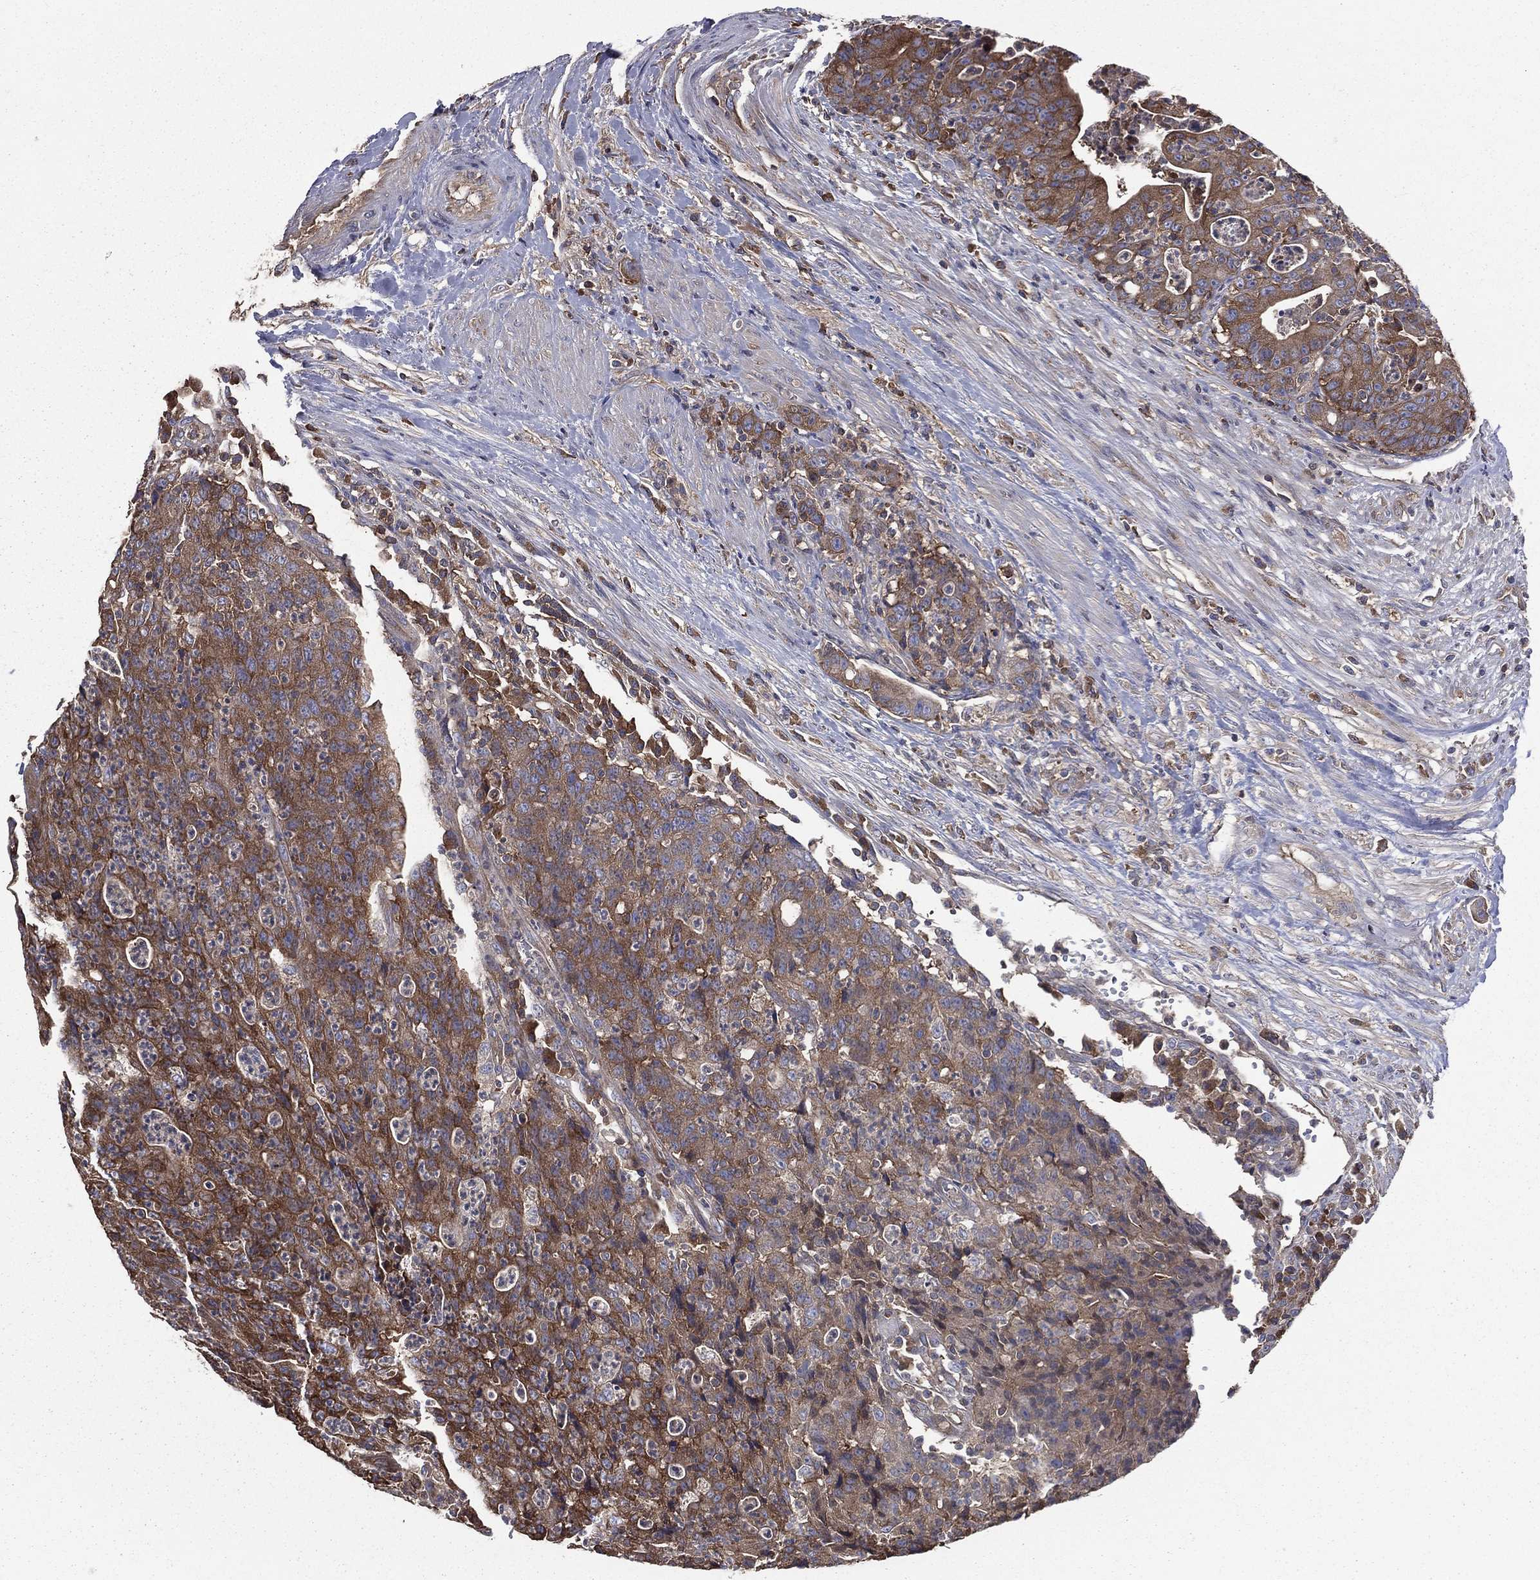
{"staining": {"intensity": "moderate", "quantity": ">75%", "location": "cytoplasmic/membranous"}, "tissue": "colorectal cancer", "cell_type": "Tumor cells", "image_type": "cancer", "snomed": [{"axis": "morphology", "description": "Adenocarcinoma, NOS"}, {"axis": "topography", "description": "Colon"}], "caption": "Tumor cells exhibit moderate cytoplasmic/membranous positivity in about >75% of cells in colorectal cancer.", "gene": "SARS1", "patient": {"sex": "male", "age": 70}}